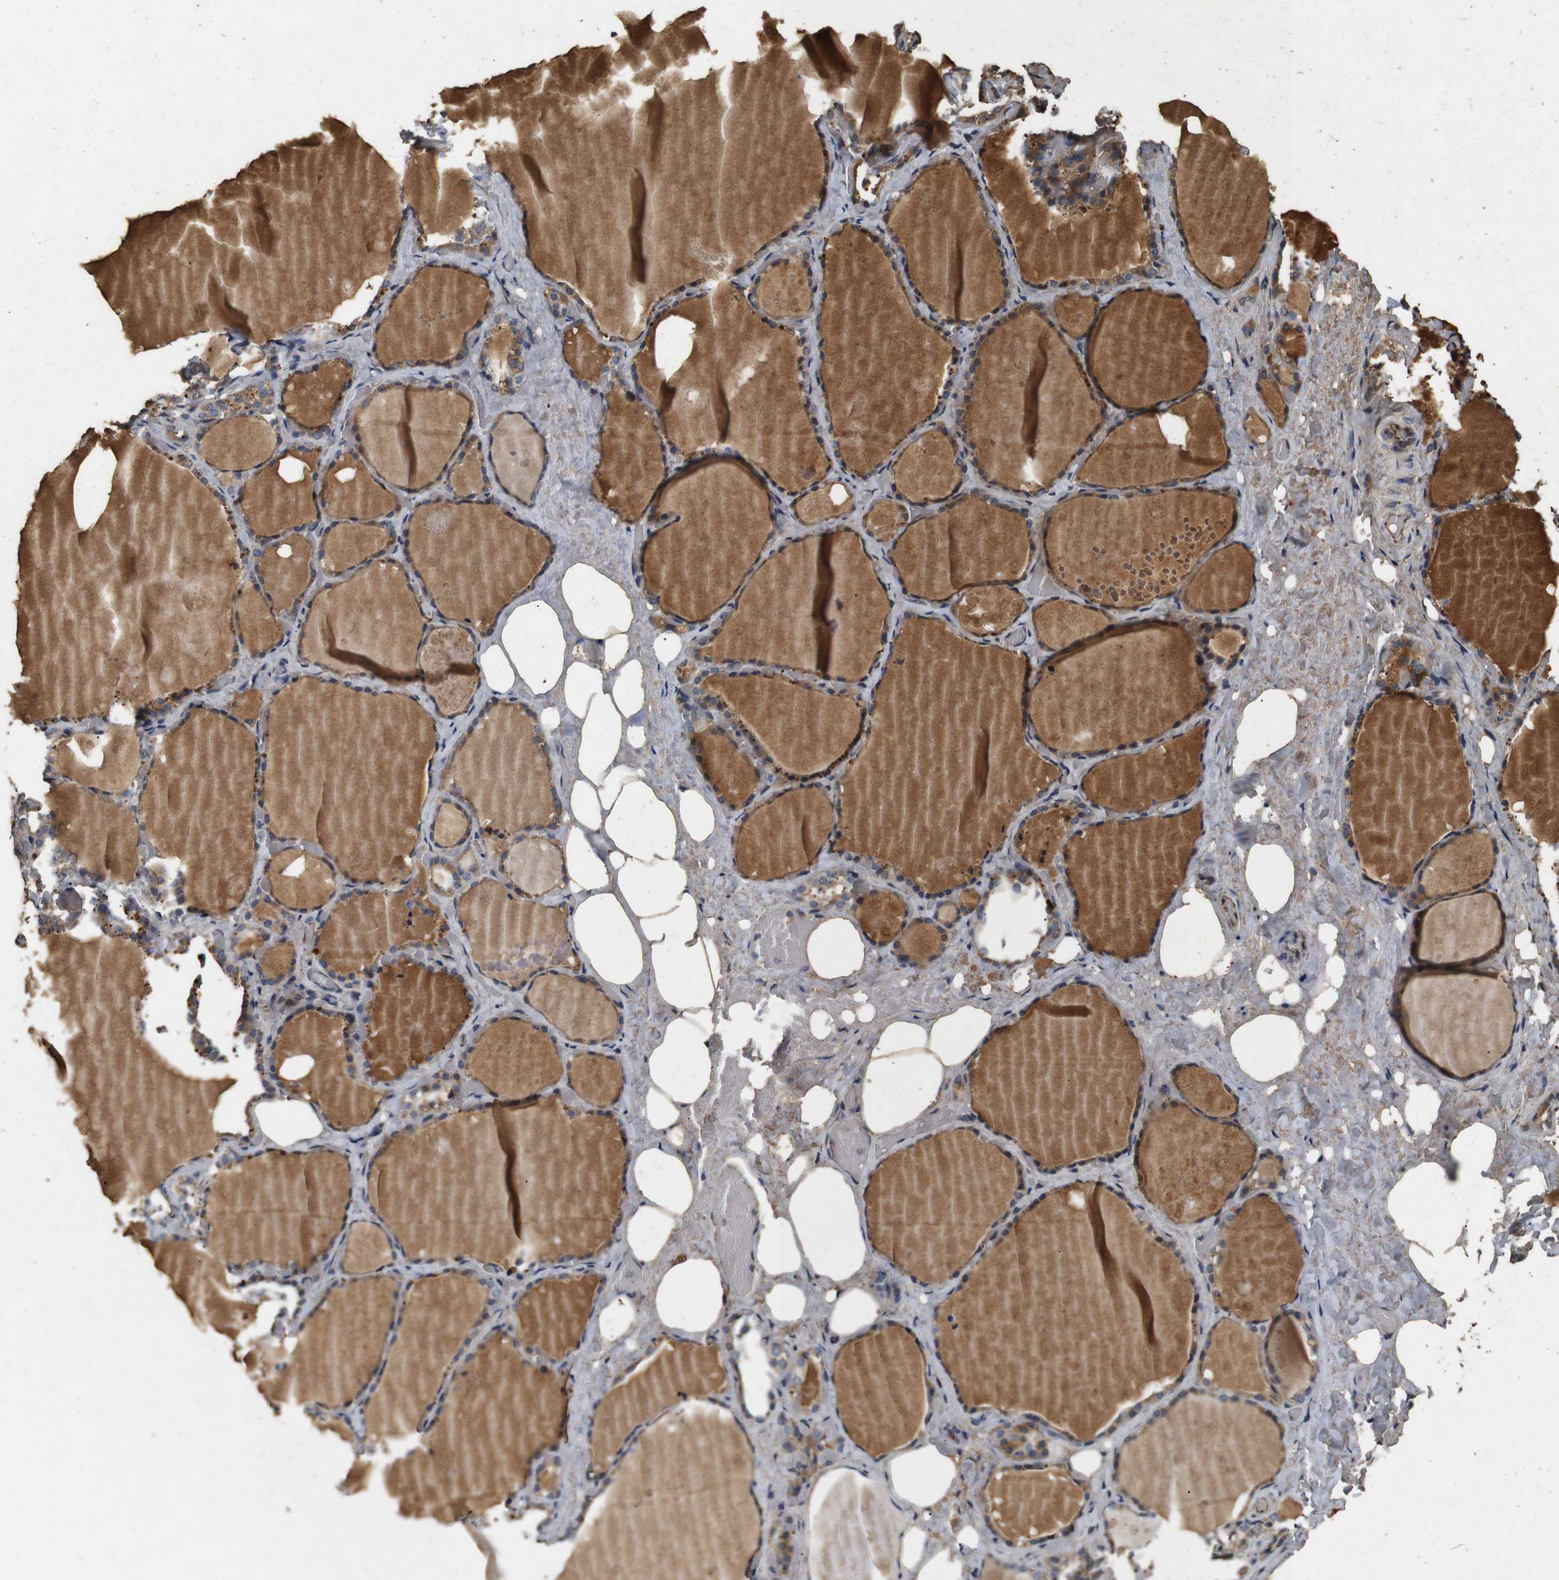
{"staining": {"intensity": "moderate", "quantity": ">75%", "location": "cytoplasmic/membranous"}, "tissue": "thyroid gland", "cell_type": "Glandular cells", "image_type": "normal", "snomed": [{"axis": "morphology", "description": "Normal tissue, NOS"}, {"axis": "topography", "description": "Thyroid gland"}], "caption": "An immunohistochemistry (IHC) image of unremarkable tissue is shown. Protein staining in brown shows moderate cytoplasmic/membranous positivity in thyroid gland within glandular cells.", "gene": "CNPY4", "patient": {"sex": "male", "age": 61}}